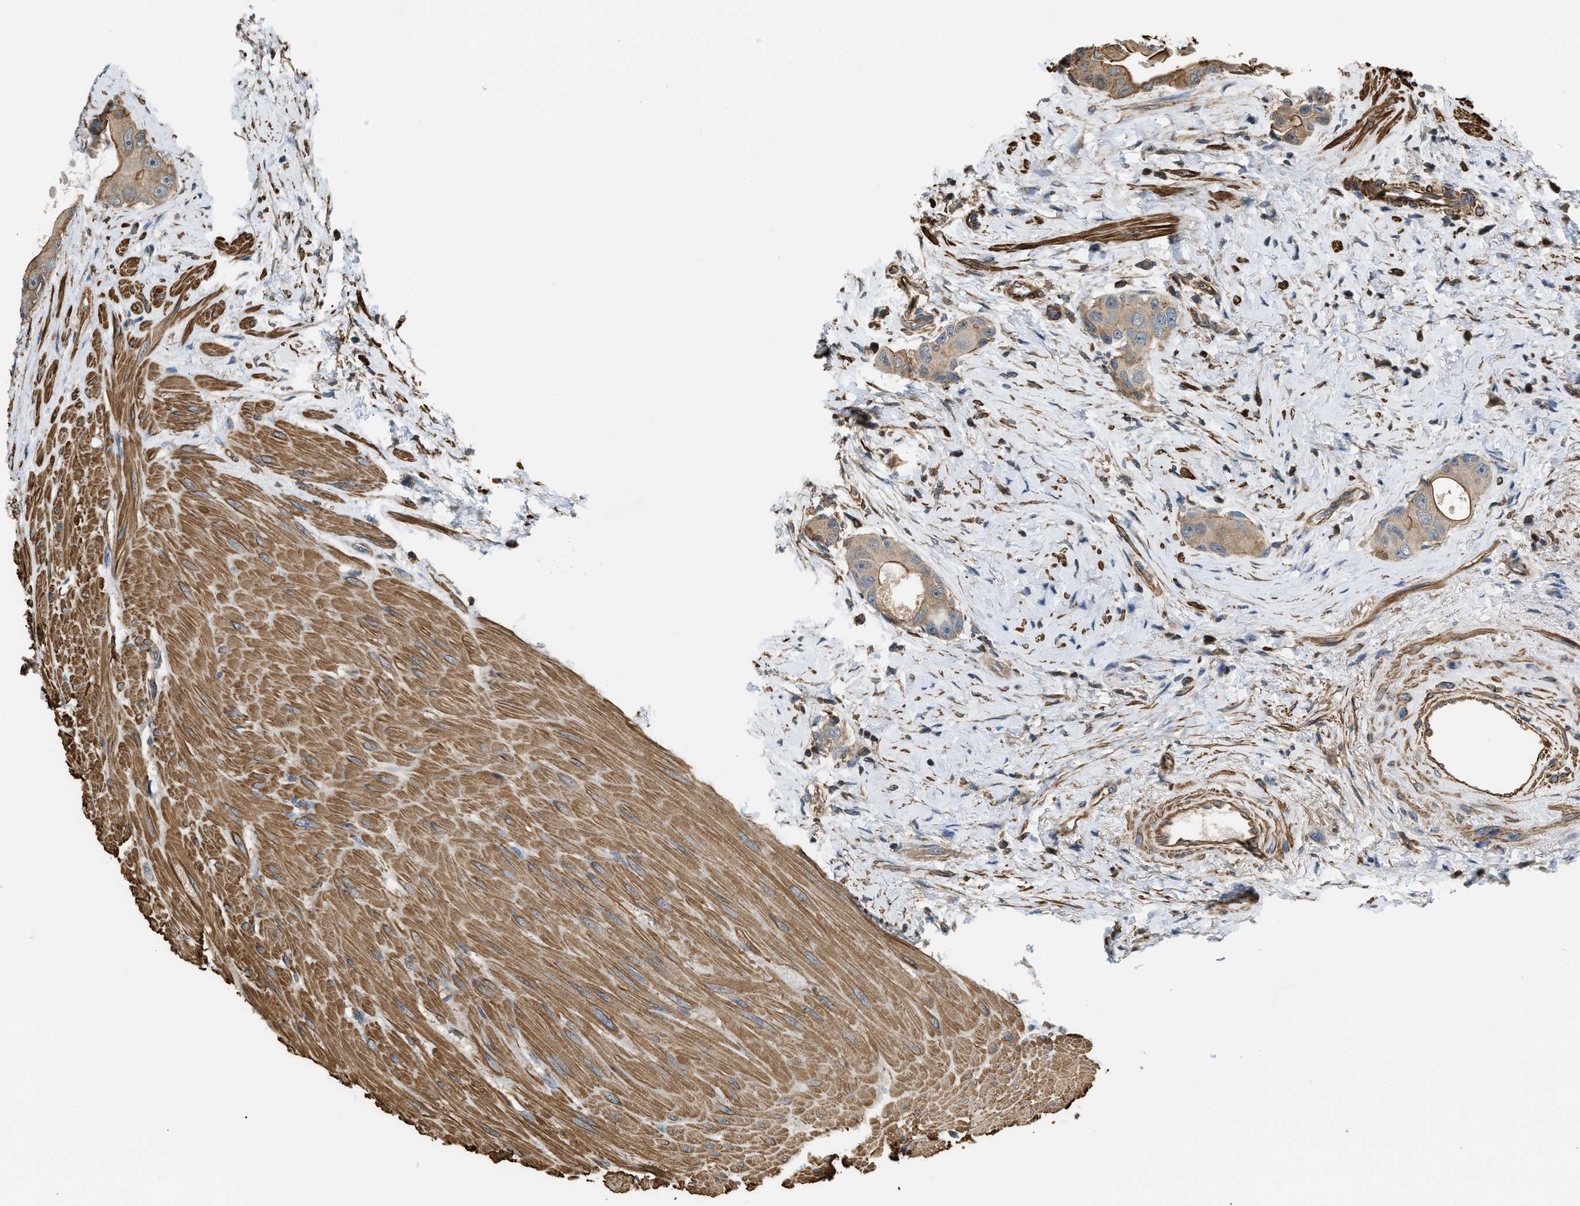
{"staining": {"intensity": "moderate", "quantity": ">75%", "location": "cytoplasmic/membranous"}, "tissue": "colorectal cancer", "cell_type": "Tumor cells", "image_type": "cancer", "snomed": [{"axis": "morphology", "description": "Adenocarcinoma, NOS"}, {"axis": "topography", "description": "Rectum"}], "caption": "Colorectal cancer was stained to show a protein in brown. There is medium levels of moderate cytoplasmic/membranous staining in approximately >75% of tumor cells.", "gene": "YARS1", "patient": {"sex": "male", "age": 51}}